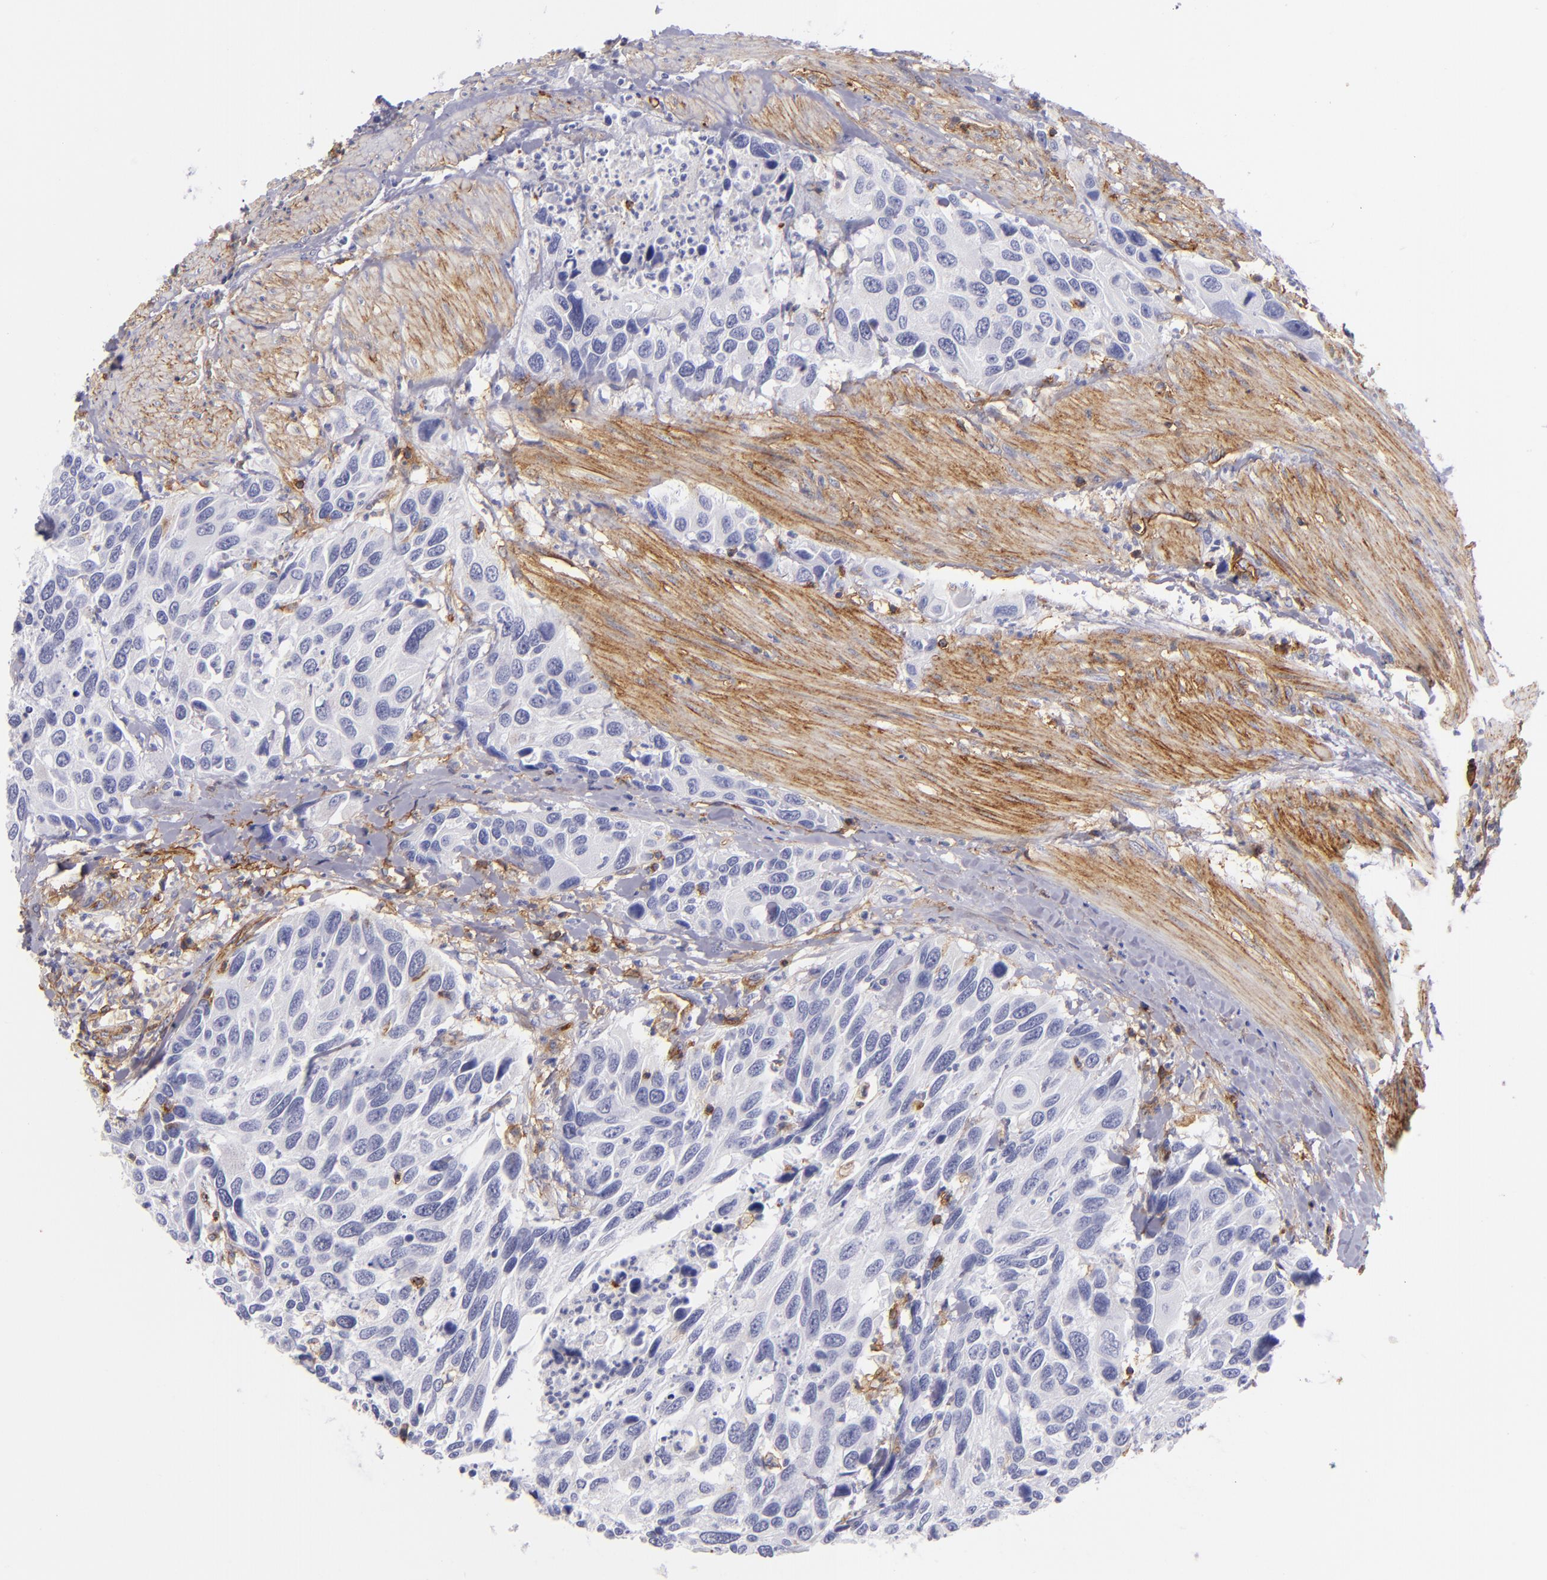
{"staining": {"intensity": "negative", "quantity": "none", "location": "none"}, "tissue": "urothelial cancer", "cell_type": "Tumor cells", "image_type": "cancer", "snomed": [{"axis": "morphology", "description": "Urothelial carcinoma, High grade"}, {"axis": "topography", "description": "Urinary bladder"}], "caption": "High power microscopy photomicrograph of an immunohistochemistry histopathology image of high-grade urothelial carcinoma, revealing no significant positivity in tumor cells. (DAB (3,3'-diaminobenzidine) immunohistochemistry visualized using brightfield microscopy, high magnification).", "gene": "ENTPD1", "patient": {"sex": "male", "age": 66}}